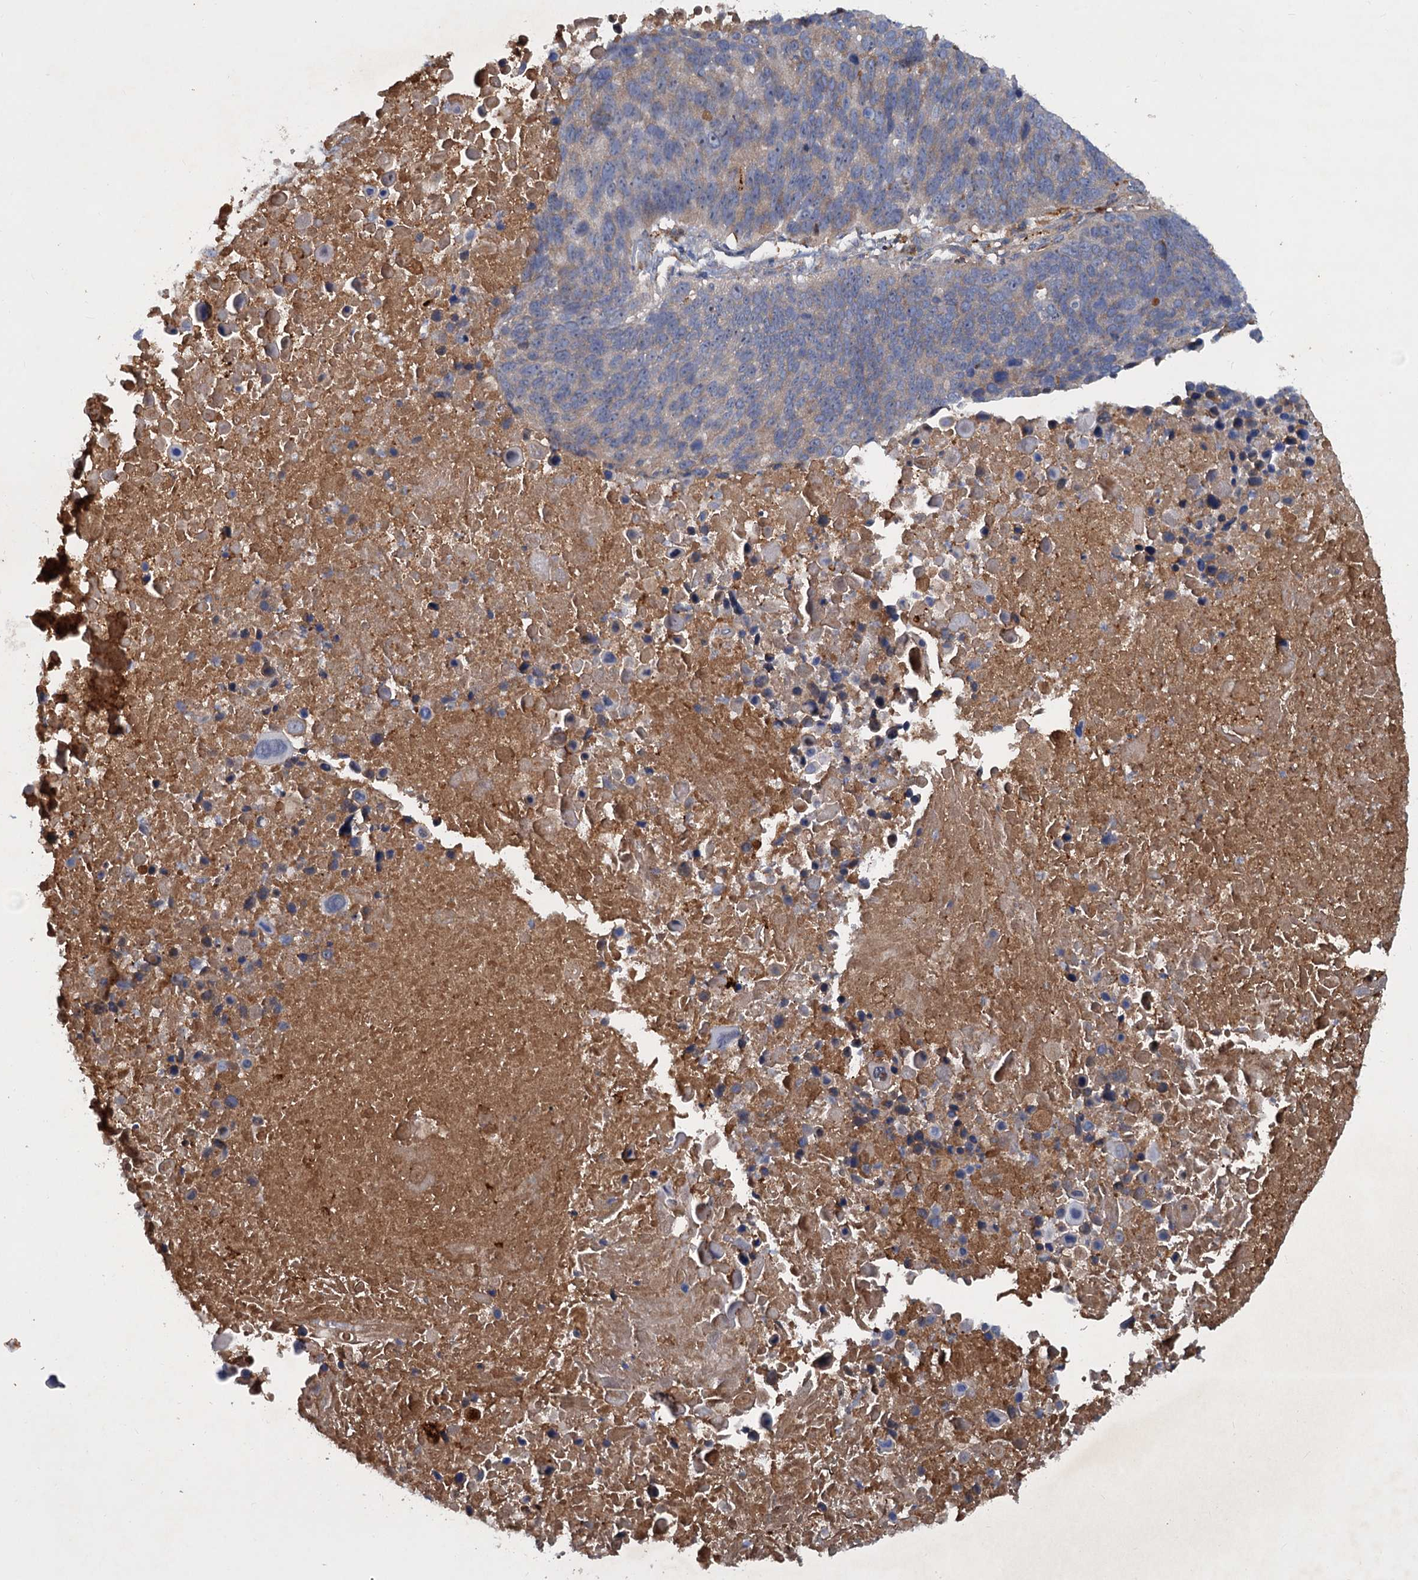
{"staining": {"intensity": "moderate", "quantity": "25%-75%", "location": "cytoplasmic/membranous"}, "tissue": "lung cancer", "cell_type": "Tumor cells", "image_type": "cancer", "snomed": [{"axis": "morphology", "description": "Normal tissue, NOS"}, {"axis": "morphology", "description": "Squamous cell carcinoma, NOS"}, {"axis": "topography", "description": "Lymph node"}, {"axis": "topography", "description": "Lung"}], "caption": "A medium amount of moderate cytoplasmic/membranous expression is present in approximately 25%-75% of tumor cells in squamous cell carcinoma (lung) tissue. Using DAB (3,3'-diaminobenzidine) (brown) and hematoxylin (blue) stains, captured at high magnification using brightfield microscopy.", "gene": "CHRD", "patient": {"sex": "male", "age": 66}}